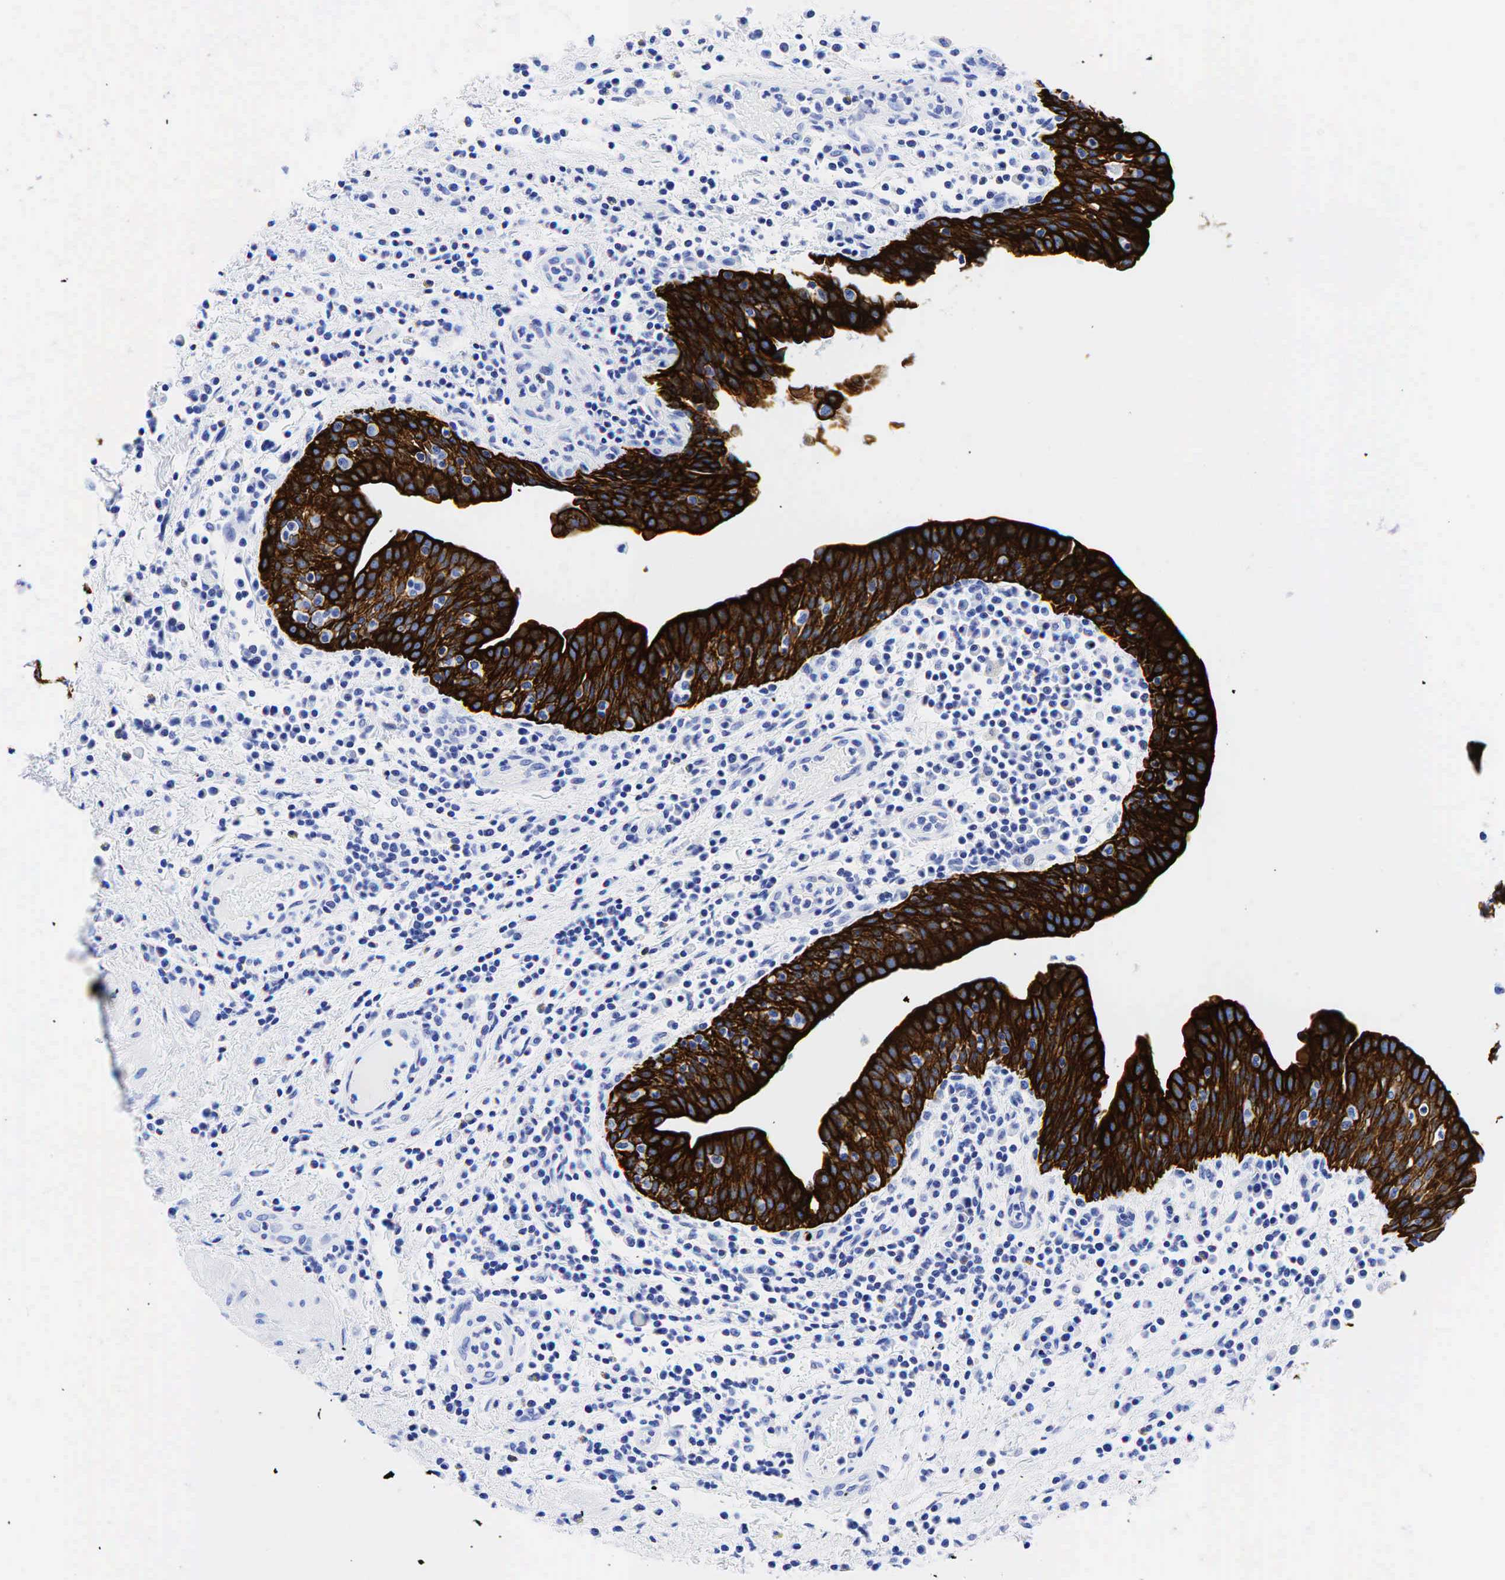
{"staining": {"intensity": "strong", "quantity": ">75%", "location": "nuclear"}, "tissue": "urinary bladder", "cell_type": "Urothelial cells", "image_type": "normal", "snomed": [{"axis": "morphology", "description": "Normal tissue, NOS"}, {"axis": "topography", "description": "Urinary bladder"}], "caption": "A high amount of strong nuclear positivity is seen in about >75% of urothelial cells in normal urinary bladder.", "gene": "KRT19", "patient": {"sex": "female", "age": 84}}